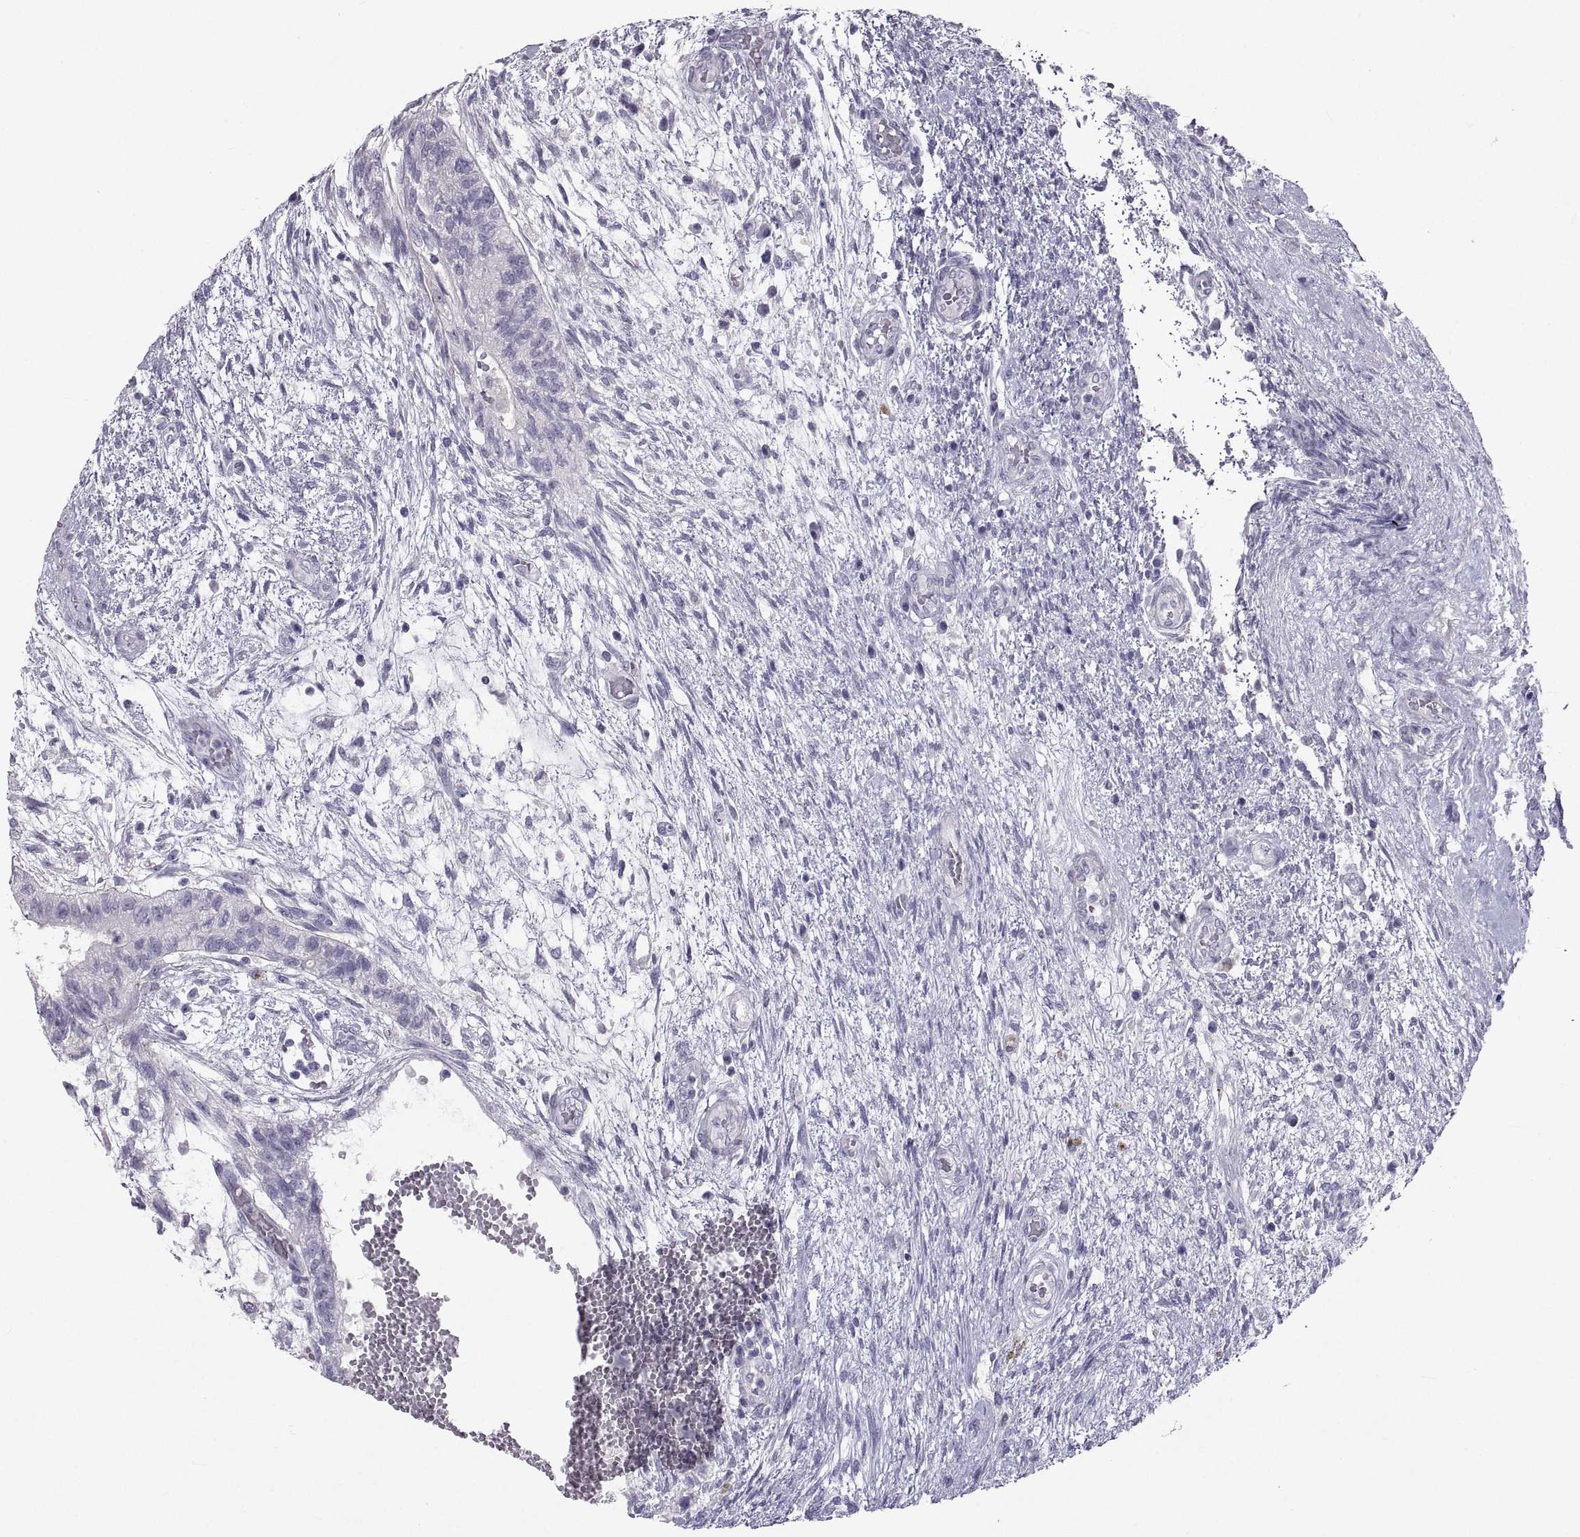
{"staining": {"intensity": "negative", "quantity": "none", "location": "none"}, "tissue": "testis cancer", "cell_type": "Tumor cells", "image_type": "cancer", "snomed": [{"axis": "morphology", "description": "Normal tissue, NOS"}, {"axis": "morphology", "description": "Carcinoma, Embryonal, NOS"}, {"axis": "topography", "description": "Testis"}, {"axis": "topography", "description": "Epididymis"}], "caption": "The immunohistochemistry (IHC) histopathology image has no significant expression in tumor cells of testis cancer tissue.", "gene": "IGSF1", "patient": {"sex": "male", "age": 32}}